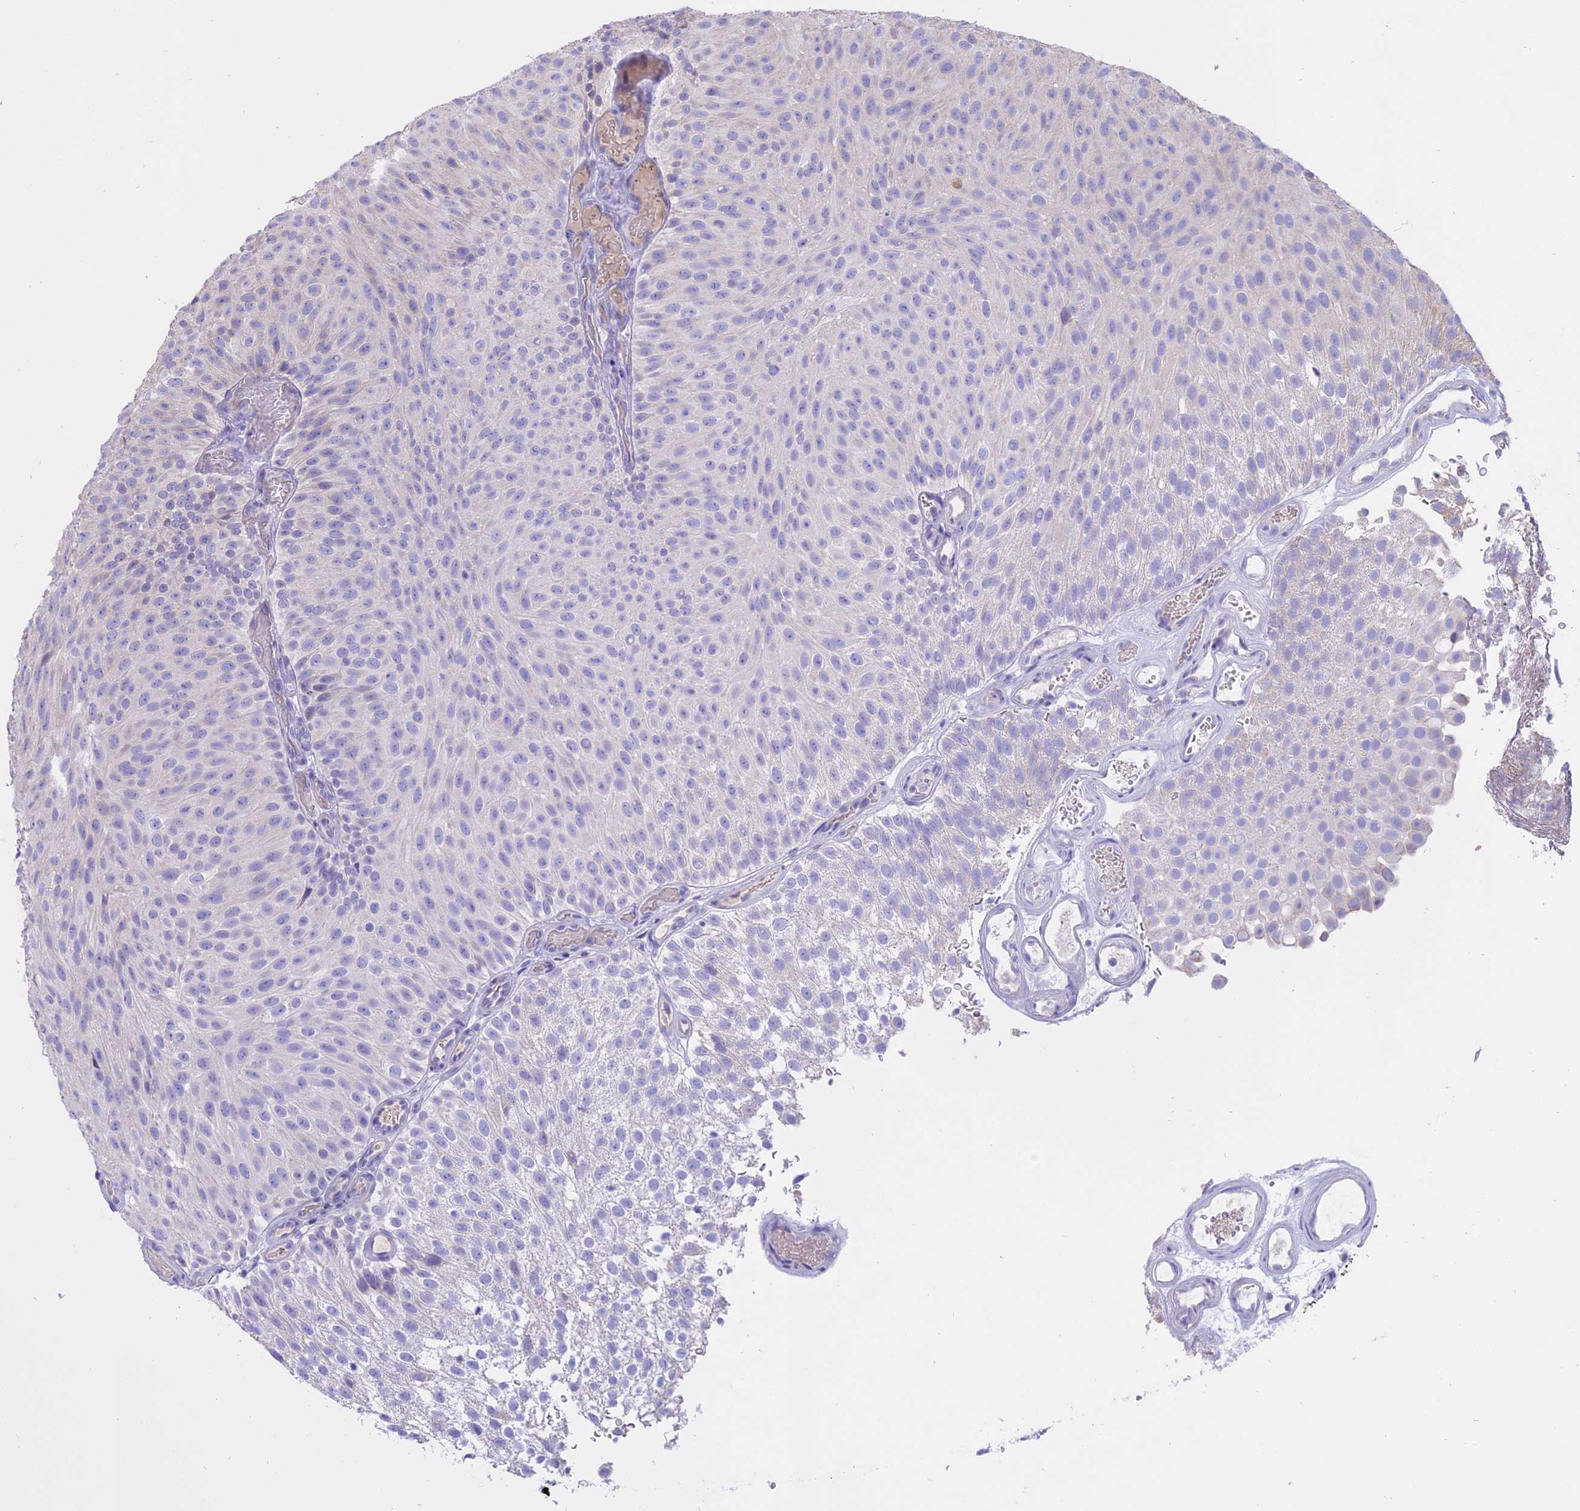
{"staining": {"intensity": "negative", "quantity": "none", "location": "none"}, "tissue": "urothelial cancer", "cell_type": "Tumor cells", "image_type": "cancer", "snomed": [{"axis": "morphology", "description": "Urothelial carcinoma, Low grade"}, {"axis": "topography", "description": "Urinary bladder"}], "caption": "High power microscopy photomicrograph of an immunohistochemistry (IHC) photomicrograph of urothelial carcinoma (low-grade), revealing no significant staining in tumor cells. Brightfield microscopy of immunohistochemistry (IHC) stained with DAB (brown) and hematoxylin (blue), captured at high magnification.", "gene": "WFDC2", "patient": {"sex": "male", "age": 78}}